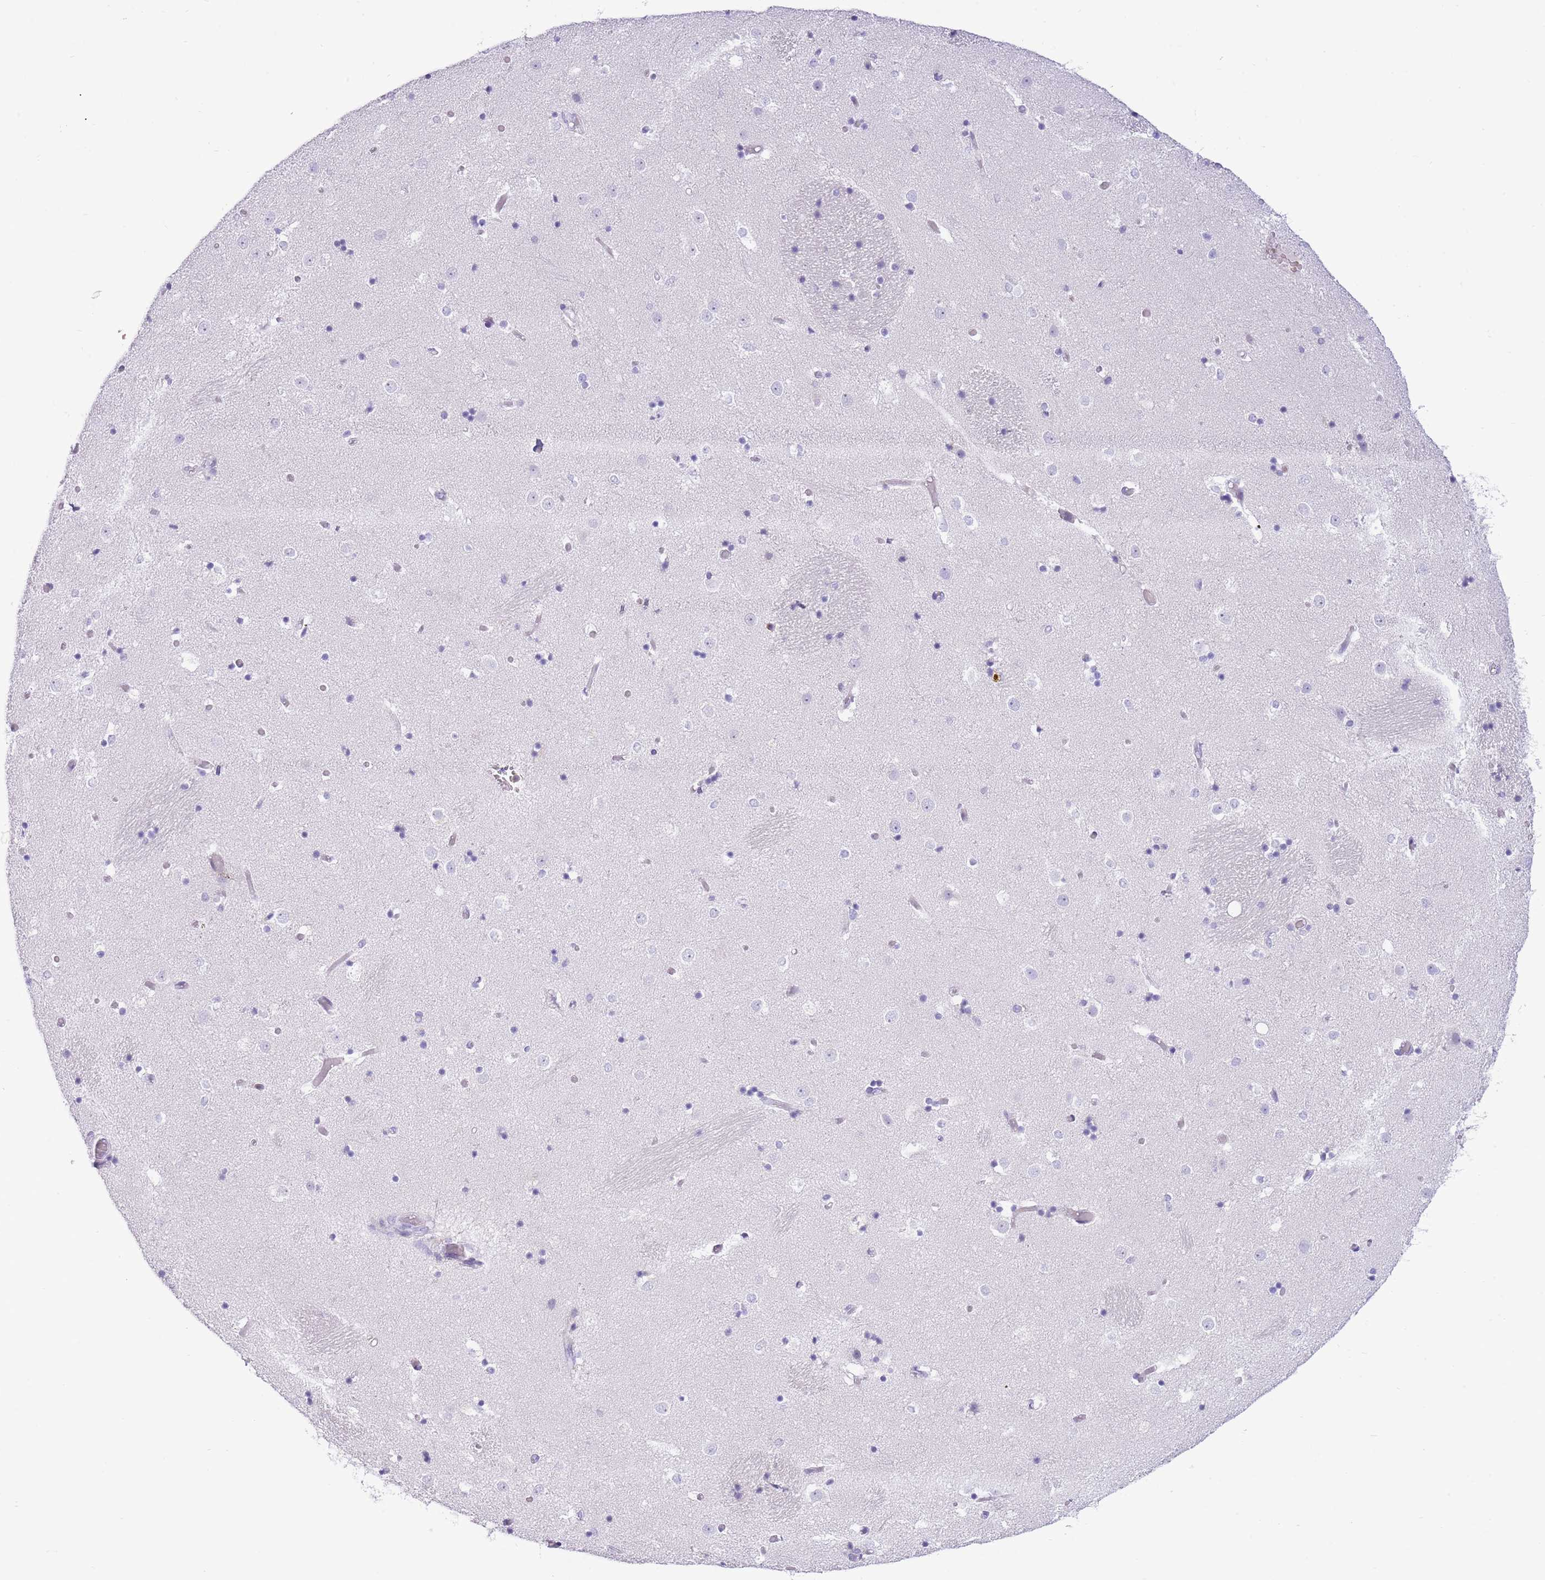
{"staining": {"intensity": "negative", "quantity": "none", "location": "none"}, "tissue": "caudate", "cell_type": "Glial cells", "image_type": "normal", "snomed": [{"axis": "morphology", "description": "Normal tissue, NOS"}, {"axis": "topography", "description": "Lateral ventricle wall"}], "caption": "Micrograph shows no significant protein staining in glial cells of benign caudate.", "gene": "OR4Q3", "patient": {"sex": "female", "age": 52}}